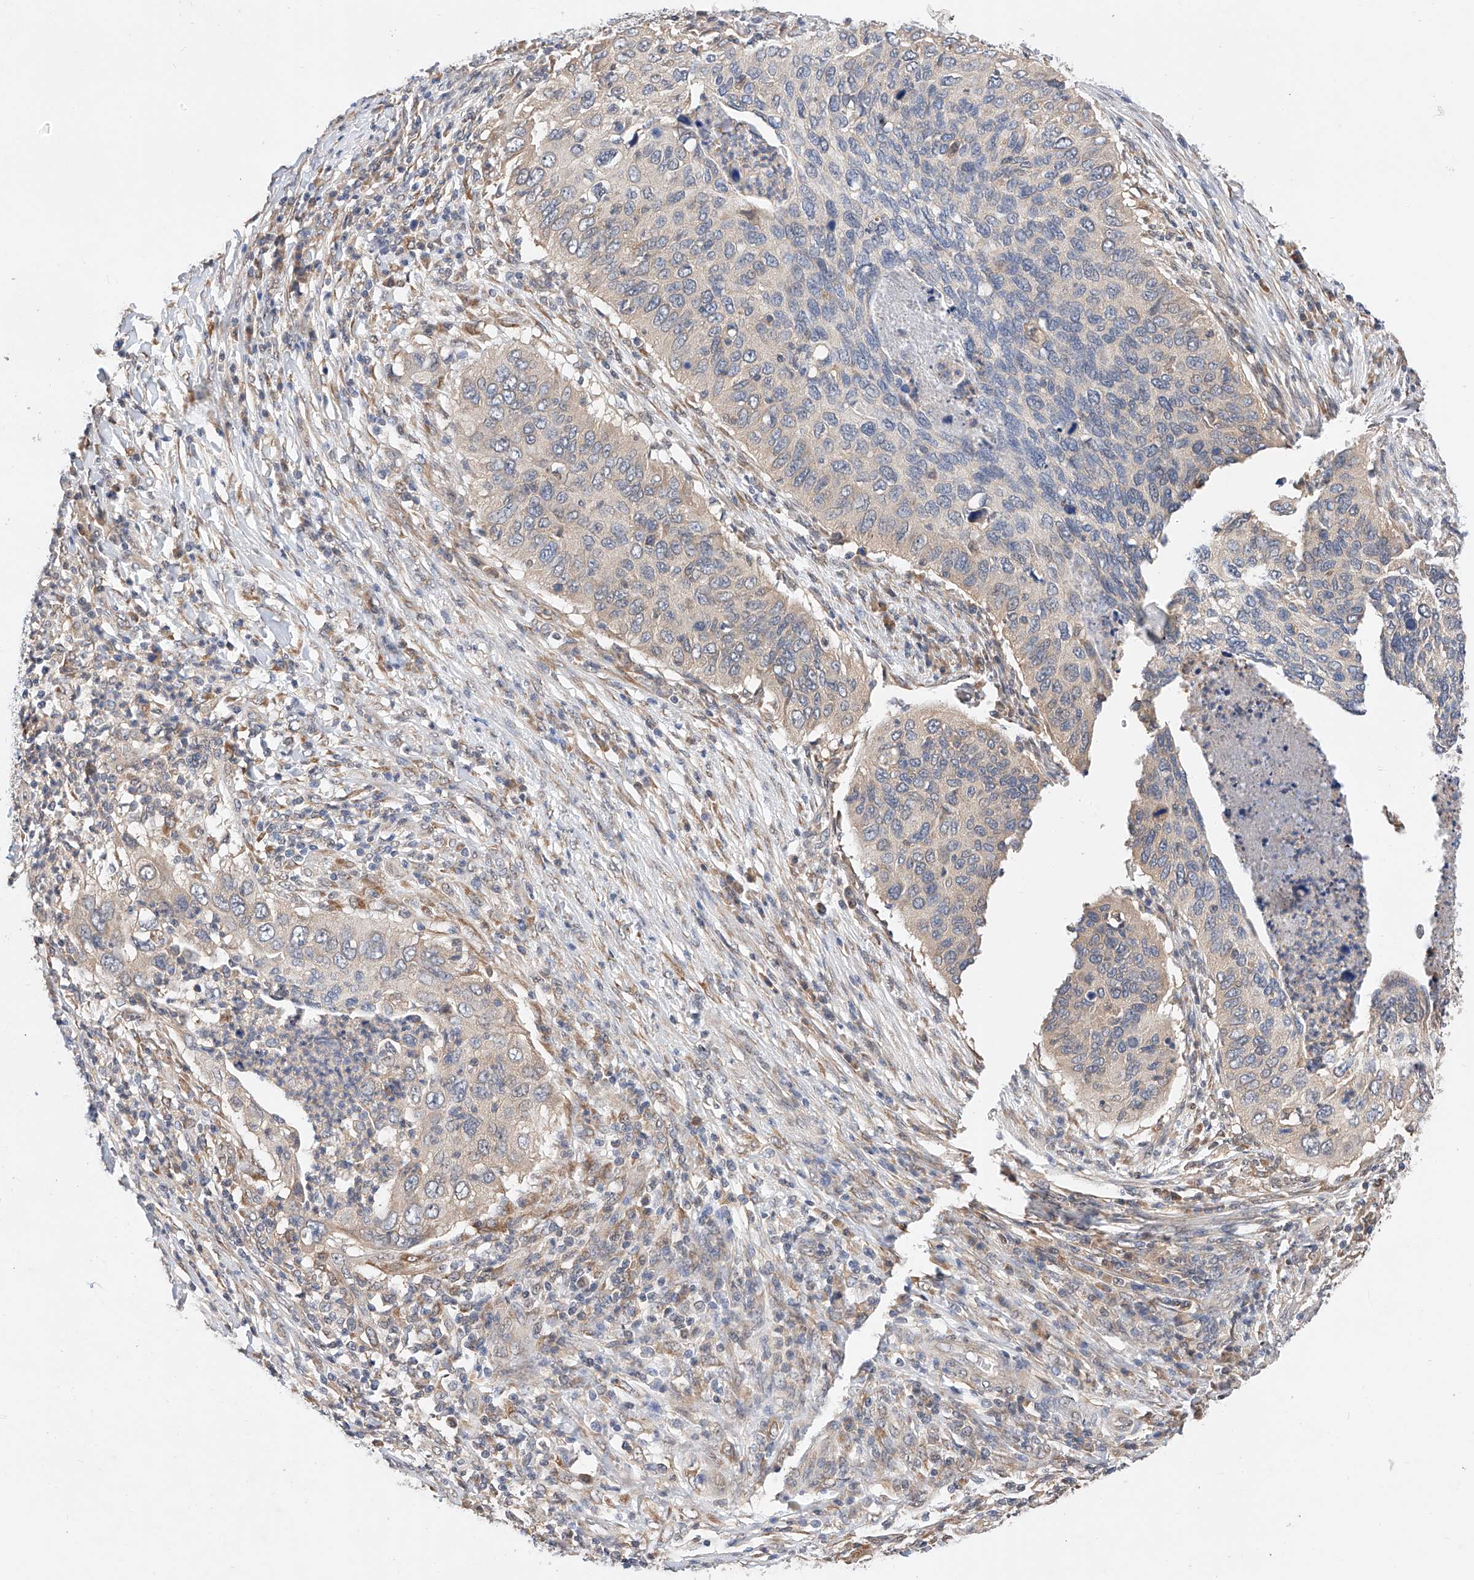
{"staining": {"intensity": "negative", "quantity": "none", "location": "none"}, "tissue": "cervical cancer", "cell_type": "Tumor cells", "image_type": "cancer", "snomed": [{"axis": "morphology", "description": "Squamous cell carcinoma, NOS"}, {"axis": "topography", "description": "Cervix"}], "caption": "There is no significant expression in tumor cells of cervical cancer.", "gene": "ZSCAN4", "patient": {"sex": "female", "age": 38}}